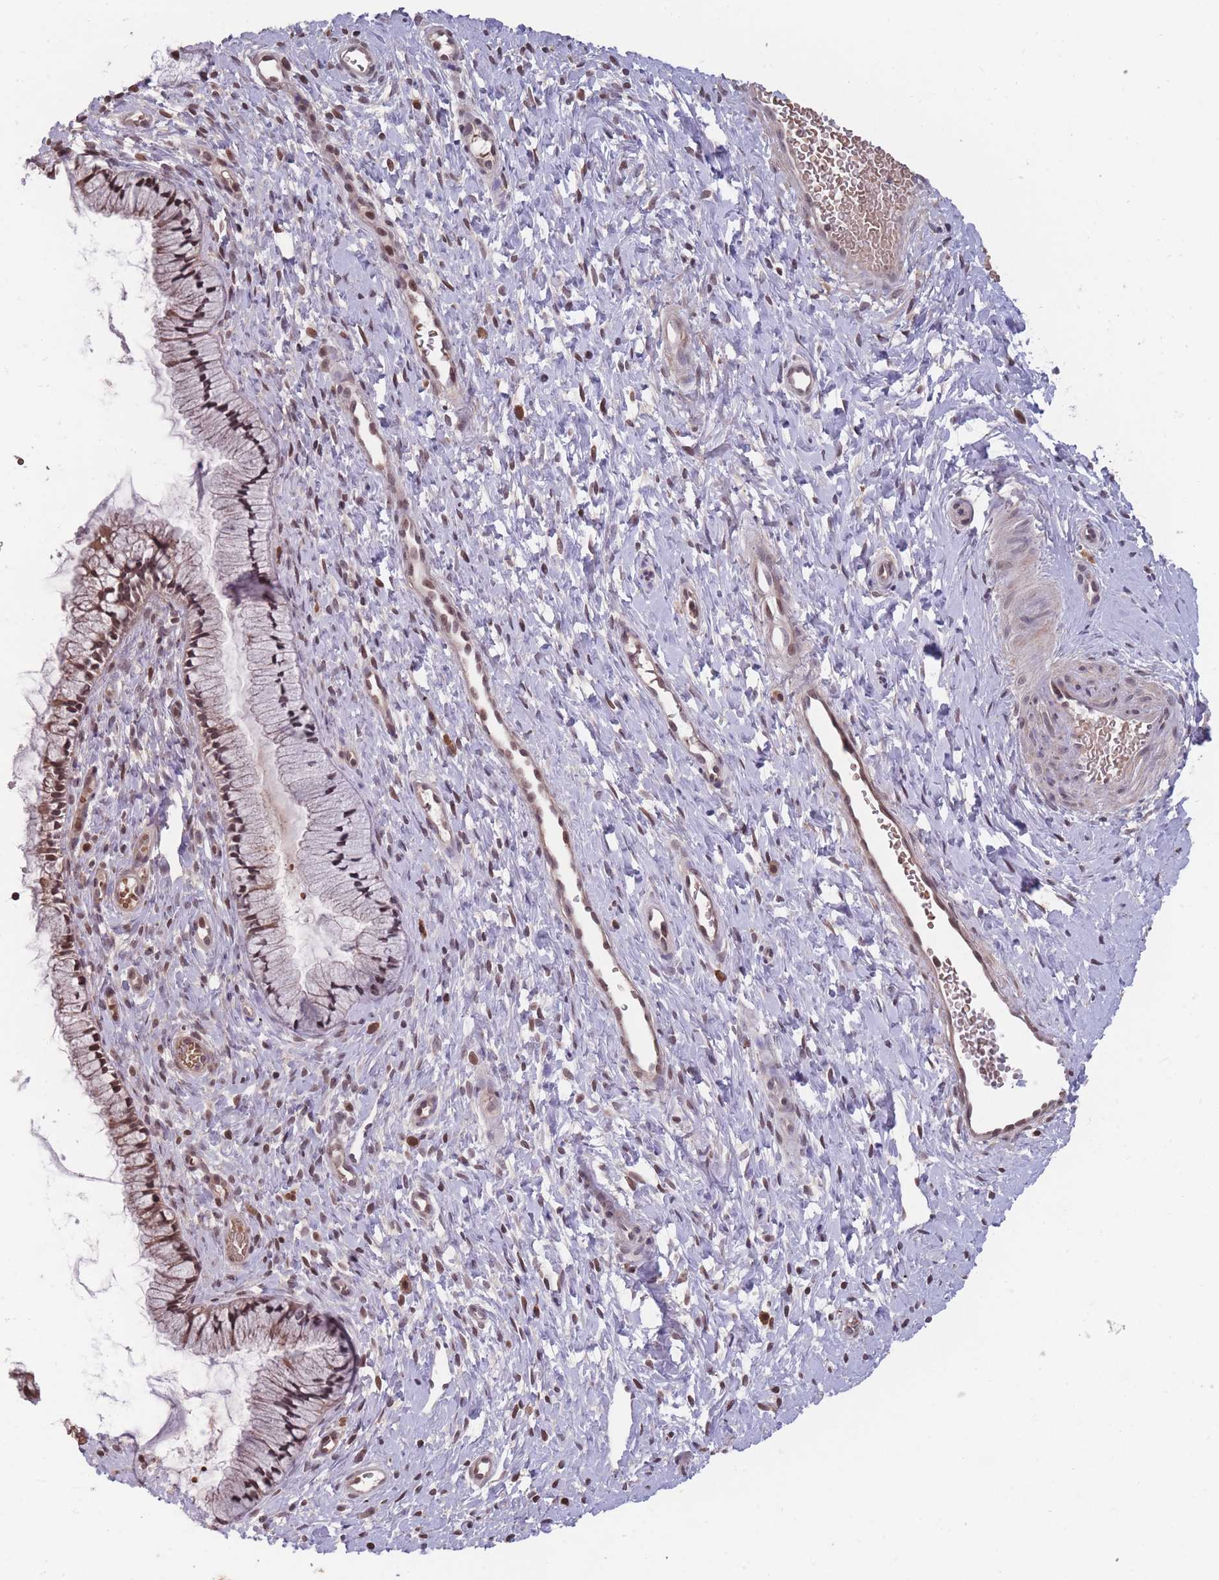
{"staining": {"intensity": "weak", "quantity": "25%-75%", "location": "cytoplasmic/membranous,nuclear"}, "tissue": "cervix", "cell_type": "Glandular cells", "image_type": "normal", "snomed": [{"axis": "morphology", "description": "Normal tissue, NOS"}, {"axis": "topography", "description": "Cervix"}], "caption": "Immunohistochemical staining of benign cervix exhibits weak cytoplasmic/membranous,nuclear protein staining in approximately 25%-75% of glandular cells.", "gene": "GGT5", "patient": {"sex": "female", "age": 36}}